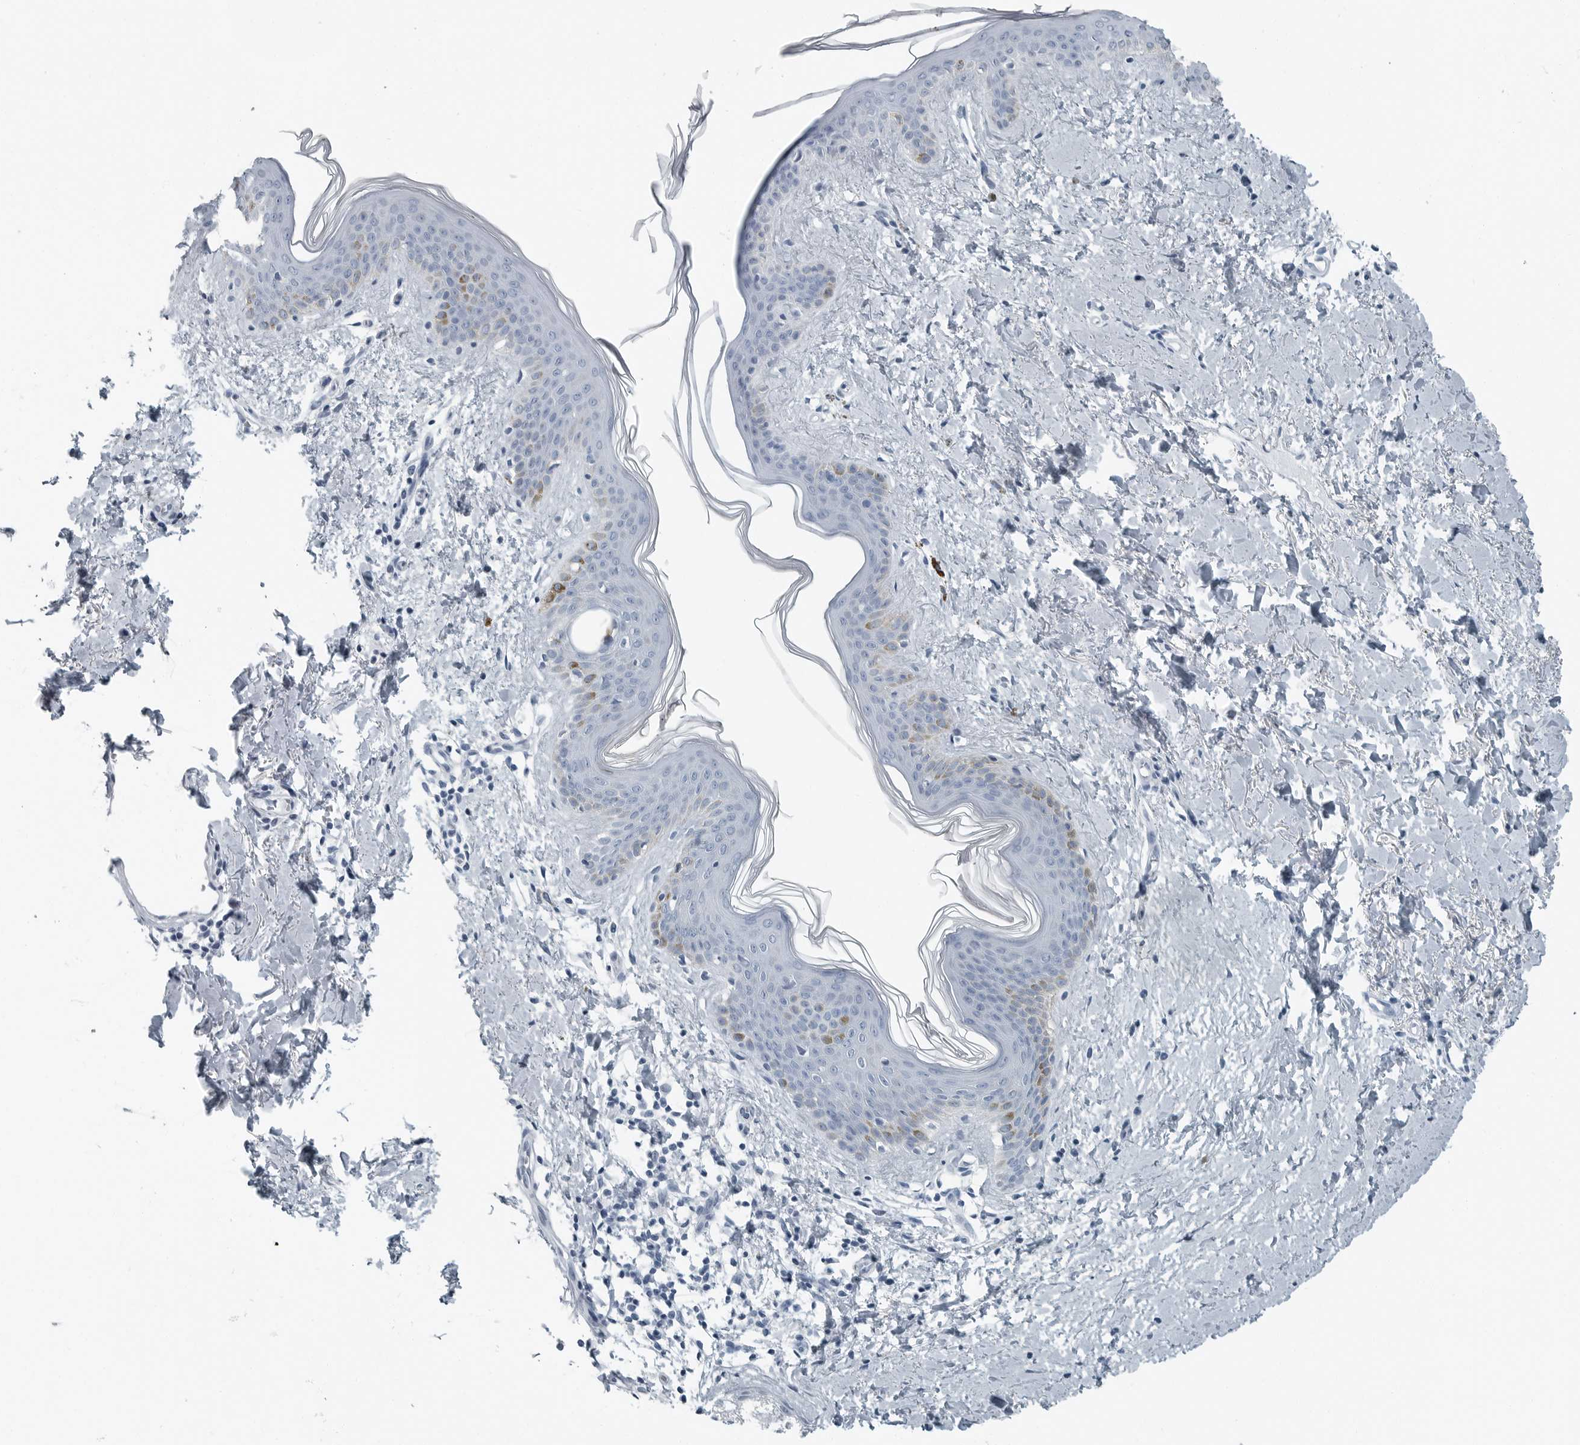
{"staining": {"intensity": "negative", "quantity": "none", "location": "none"}, "tissue": "skin", "cell_type": "Fibroblasts", "image_type": "normal", "snomed": [{"axis": "morphology", "description": "Normal tissue, NOS"}, {"axis": "topography", "description": "Skin"}], "caption": "An image of human skin is negative for staining in fibroblasts. The staining was performed using DAB (3,3'-diaminobenzidine) to visualize the protein expression in brown, while the nuclei were stained in blue with hematoxylin (Magnification: 20x).", "gene": "ZPBP2", "patient": {"sex": "female", "age": 46}}